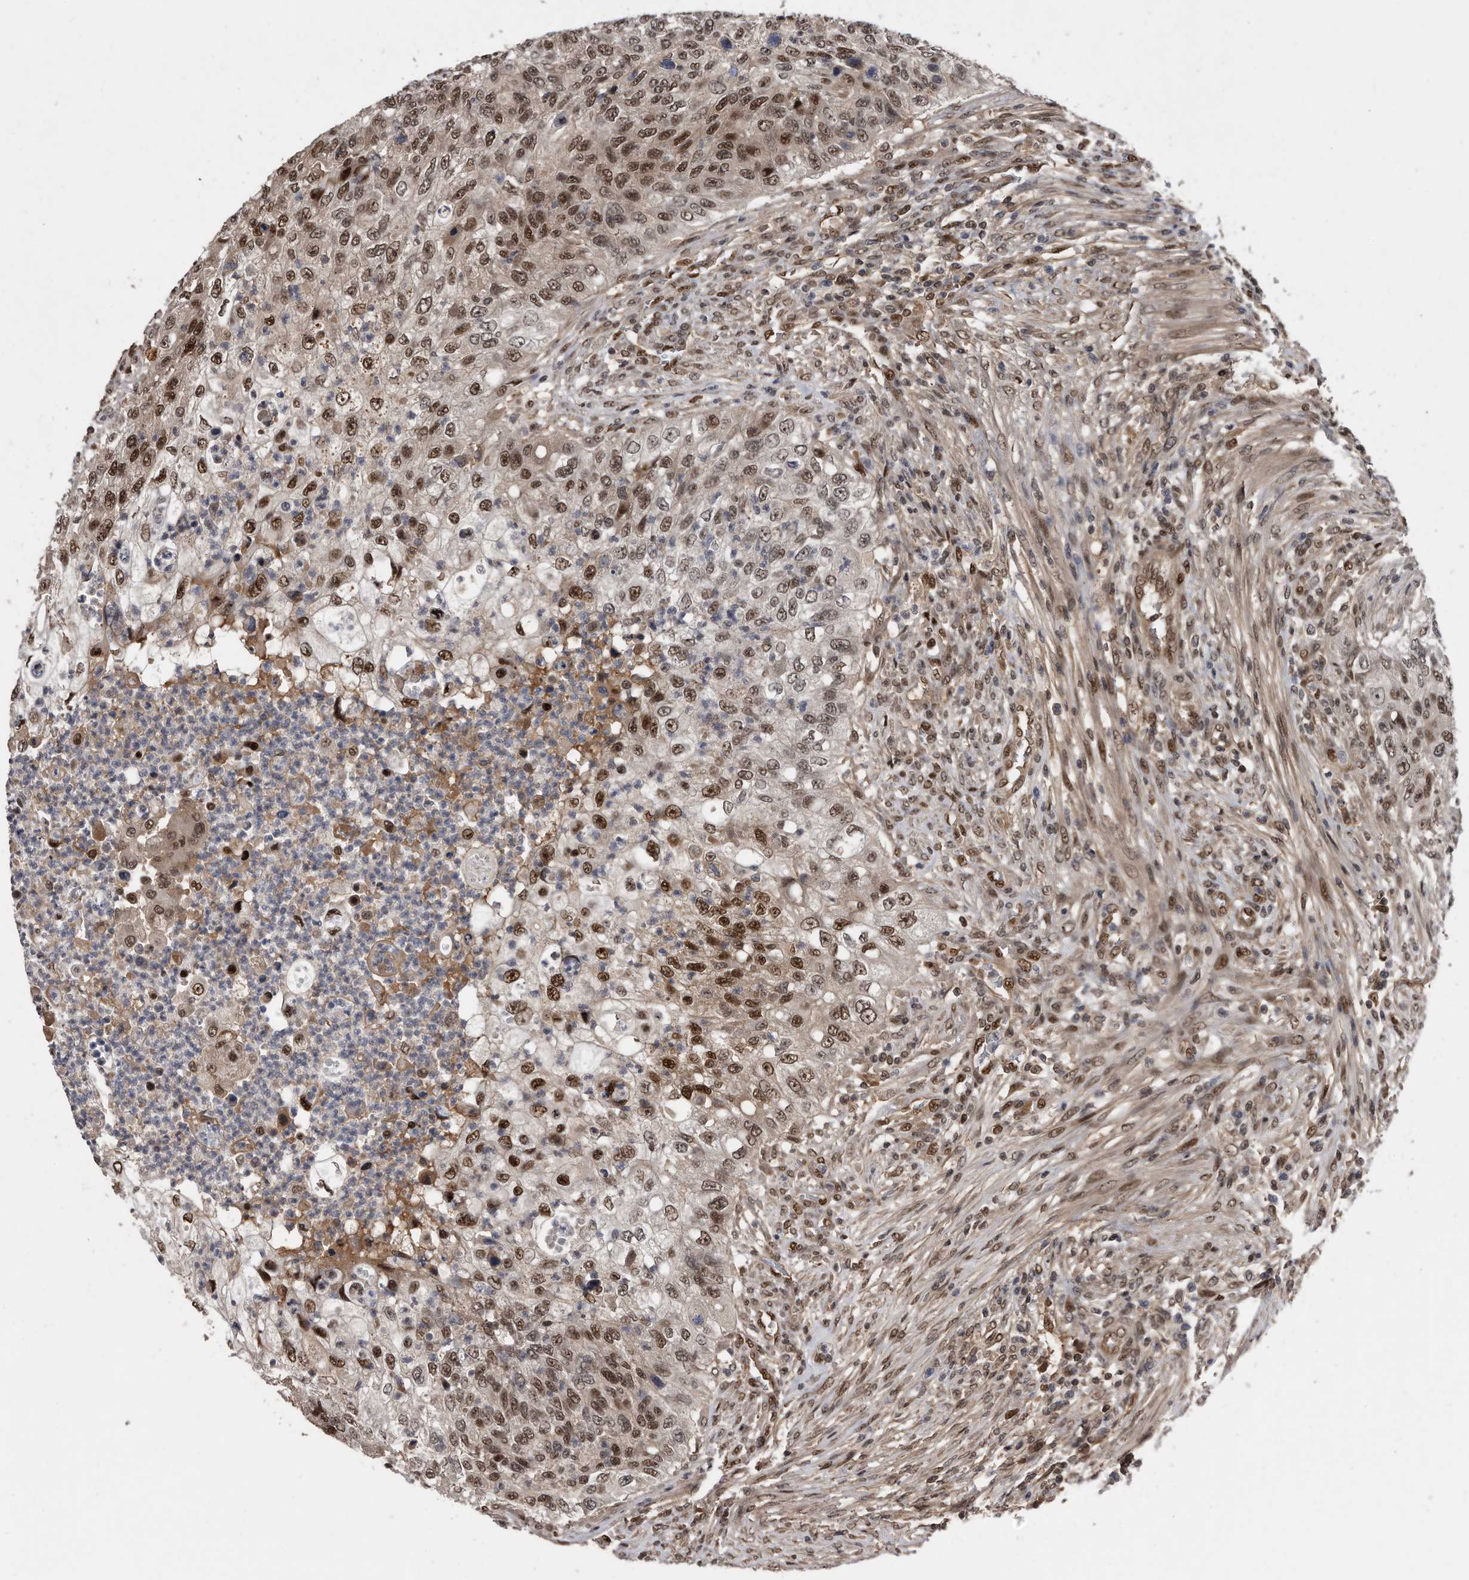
{"staining": {"intensity": "strong", "quantity": ">75%", "location": "nuclear"}, "tissue": "urothelial cancer", "cell_type": "Tumor cells", "image_type": "cancer", "snomed": [{"axis": "morphology", "description": "Urothelial carcinoma, High grade"}, {"axis": "topography", "description": "Urinary bladder"}], "caption": "Human urothelial cancer stained for a protein (brown) shows strong nuclear positive expression in approximately >75% of tumor cells.", "gene": "RAD23B", "patient": {"sex": "female", "age": 60}}